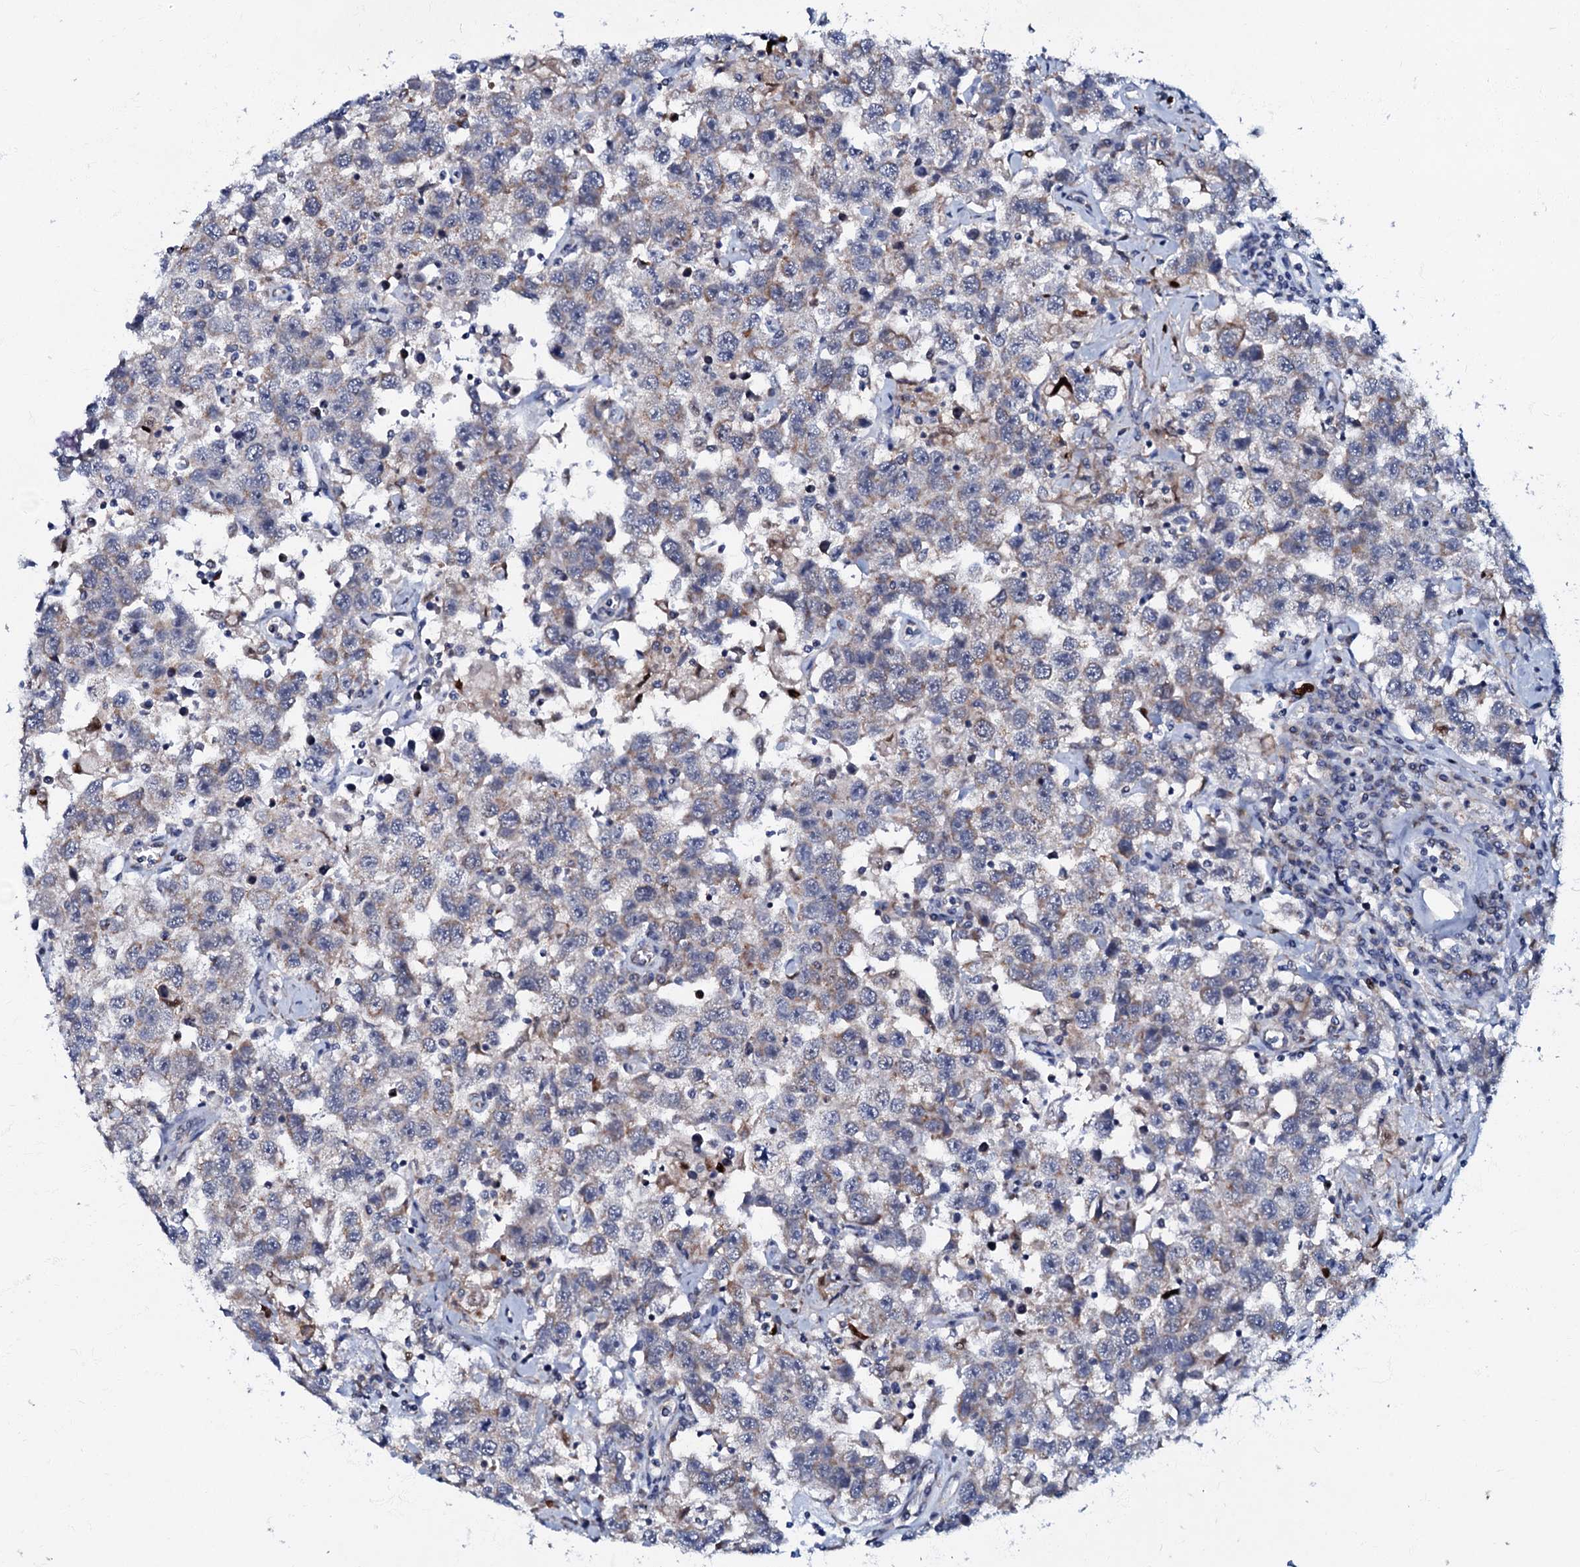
{"staining": {"intensity": "weak", "quantity": "<25%", "location": "cytoplasmic/membranous"}, "tissue": "testis cancer", "cell_type": "Tumor cells", "image_type": "cancer", "snomed": [{"axis": "morphology", "description": "Seminoma, NOS"}, {"axis": "topography", "description": "Testis"}], "caption": "There is no significant positivity in tumor cells of seminoma (testis). The staining was performed using DAB to visualize the protein expression in brown, while the nuclei were stained in blue with hematoxylin (Magnification: 20x).", "gene": "MRPL51", "patient": {"sex": "male", "age": 41}}